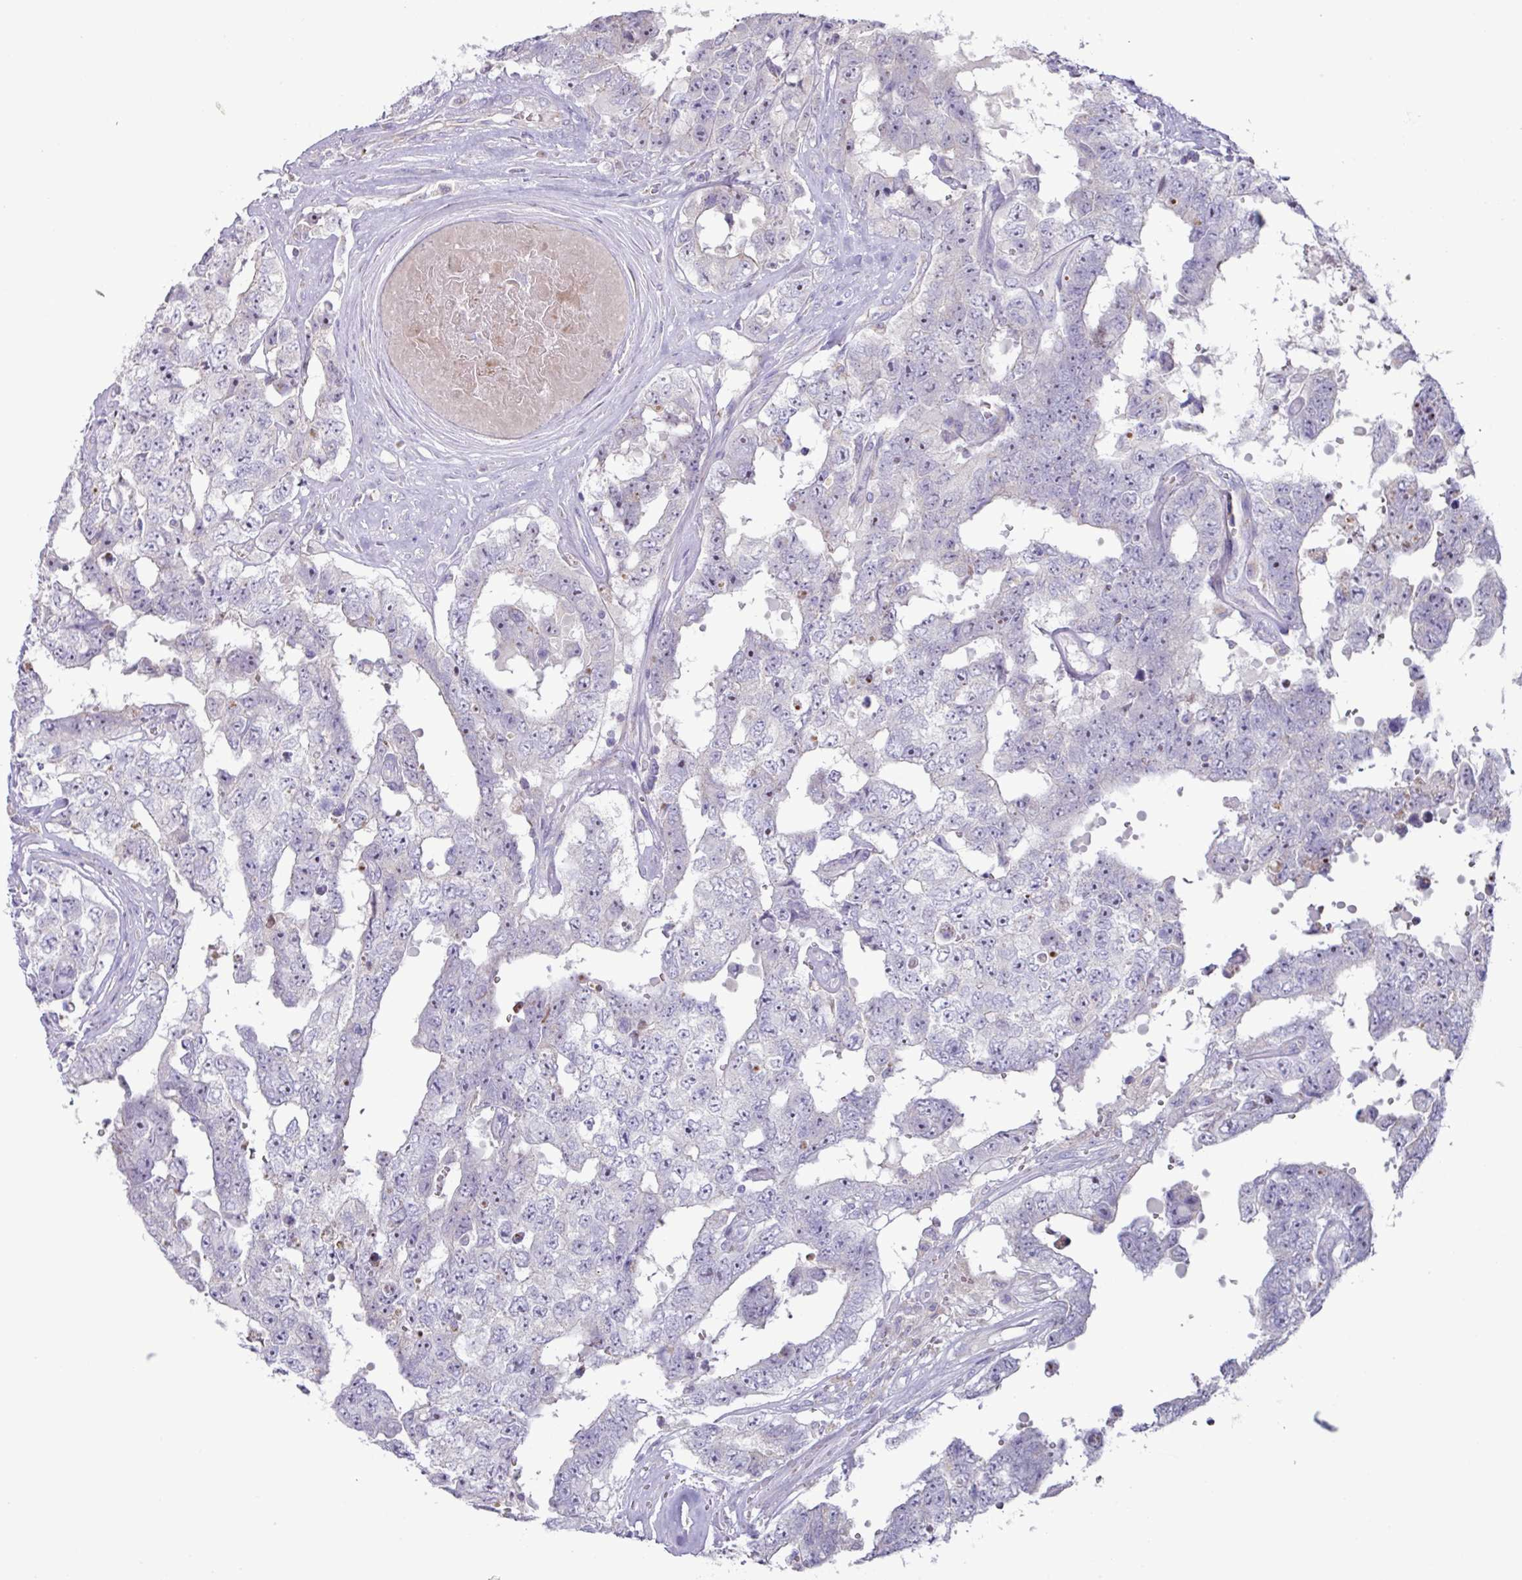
{"staining": {"intensity": "negative", "quantity": "none", "location": "none"}, "tissue": "testis cancer", "cell_type": "Tumor cells", "image_type": "cancer", "snomed": [{"axis": "morphology", "description": "Normal tissue, NOS"}, {"axis": "morphology", "description": "Carcinoma, Embryonal, NOS"}, {"axis": "topography", "description": "Testis"}, {"axis": "topography", "description": "Epididymis"}], "caption": "This is a photomicrograph of immunohistochemistry staining of testis cancer (embryonal carcinoma), which shows no staining in tumor cells.", "gene": "MT-ND4", "patient": {"sex": "male", "age": 25}}